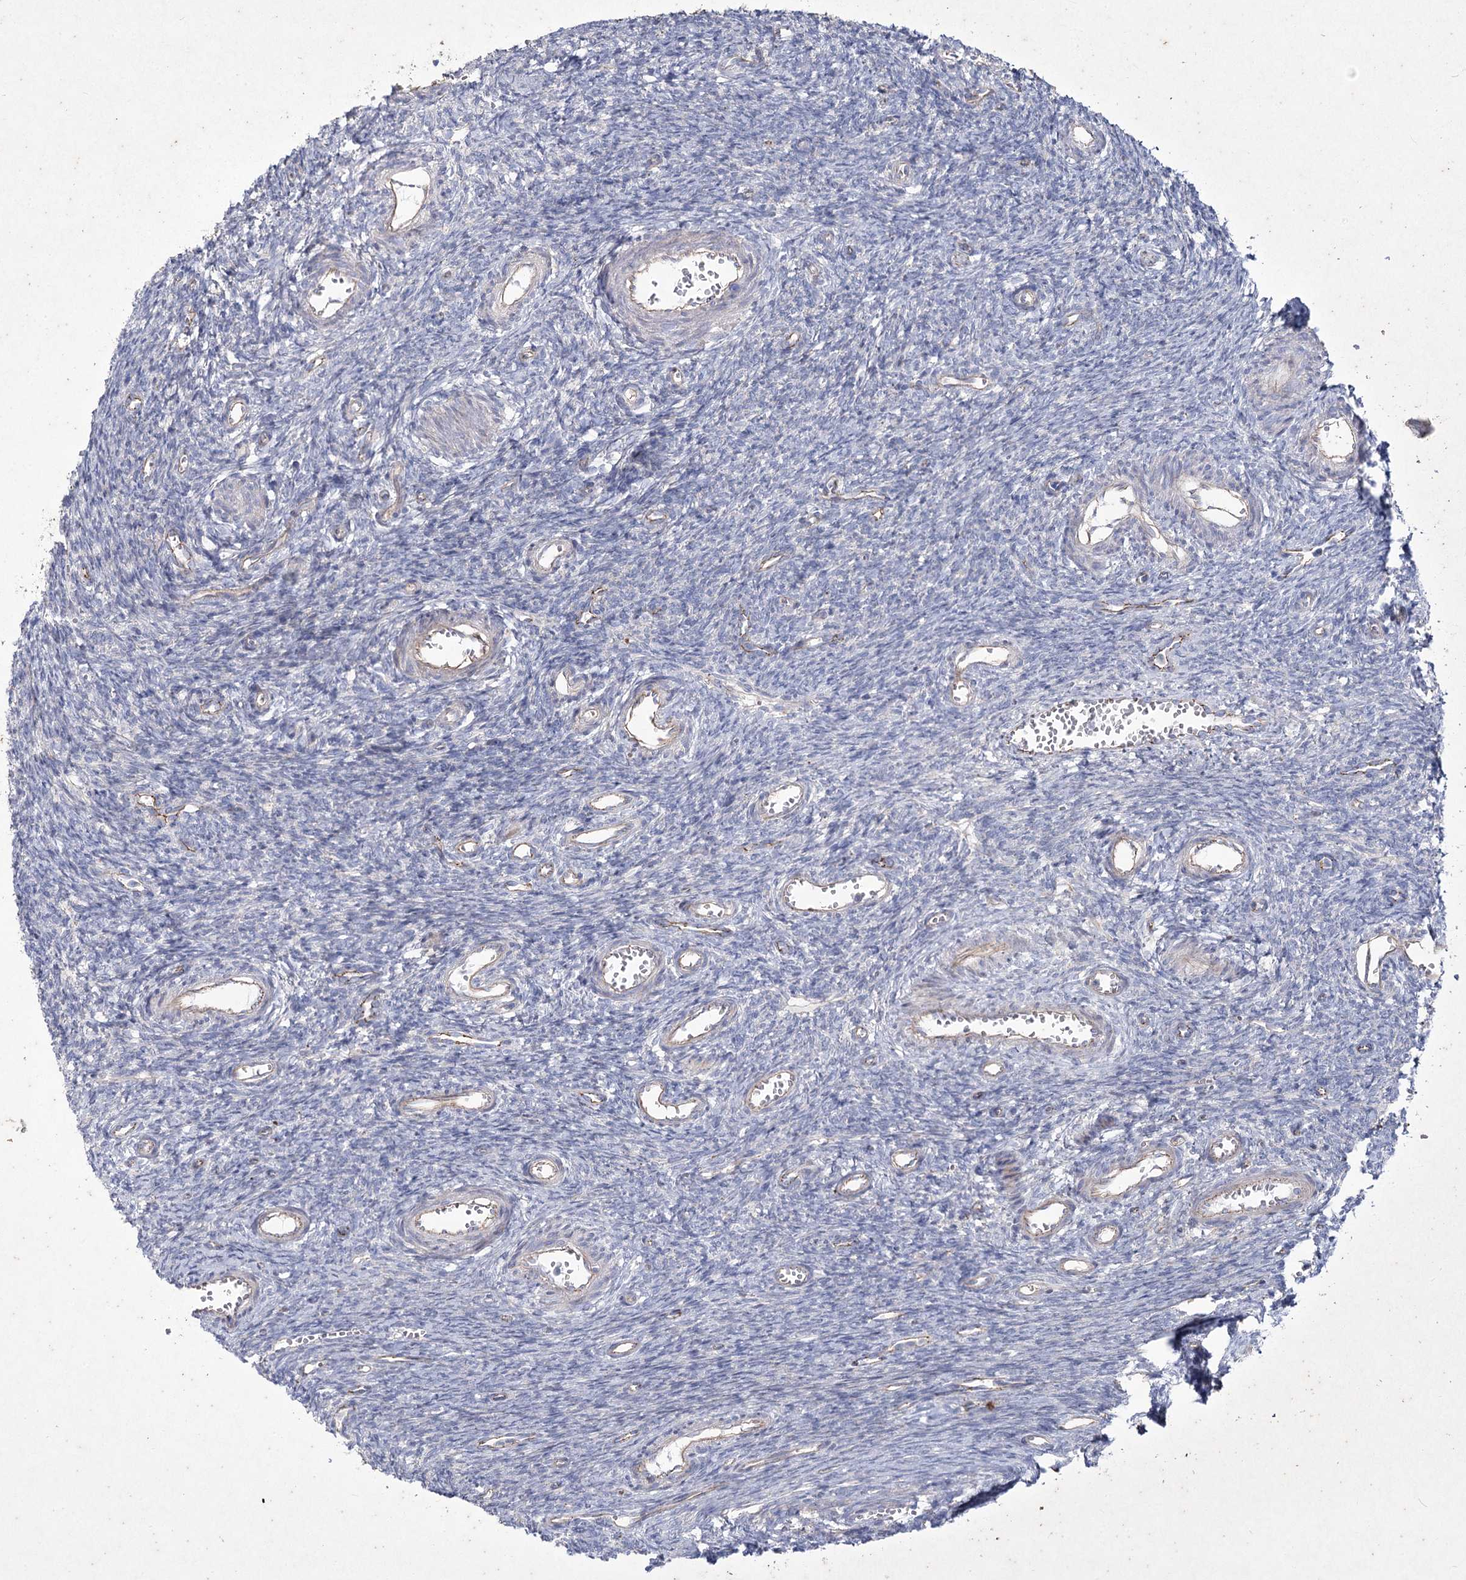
{"staining": {"intensity": "negative", "quantity": "none", "location": "none"}, "tissue": "ovary", "cell_type": "Ovarian stroma cells", "image_type": "normal", "snomed": [{"axis": "morphology", "description": "Normal tissue, NOS"}, {"axis": "topography", "description": "Ovary"}], "caption": "DAB (3,3'-diaminobenzidine) immunohistochemical staining of normal human ovary shows no significant expression in ovarian stroma cells. The staining is performed using DAB brown chromogen with nuclei counter-stained in using hematoxylin.", "gene": "LDLRAD3", "patient": {"sex": "female", "age": 39}}